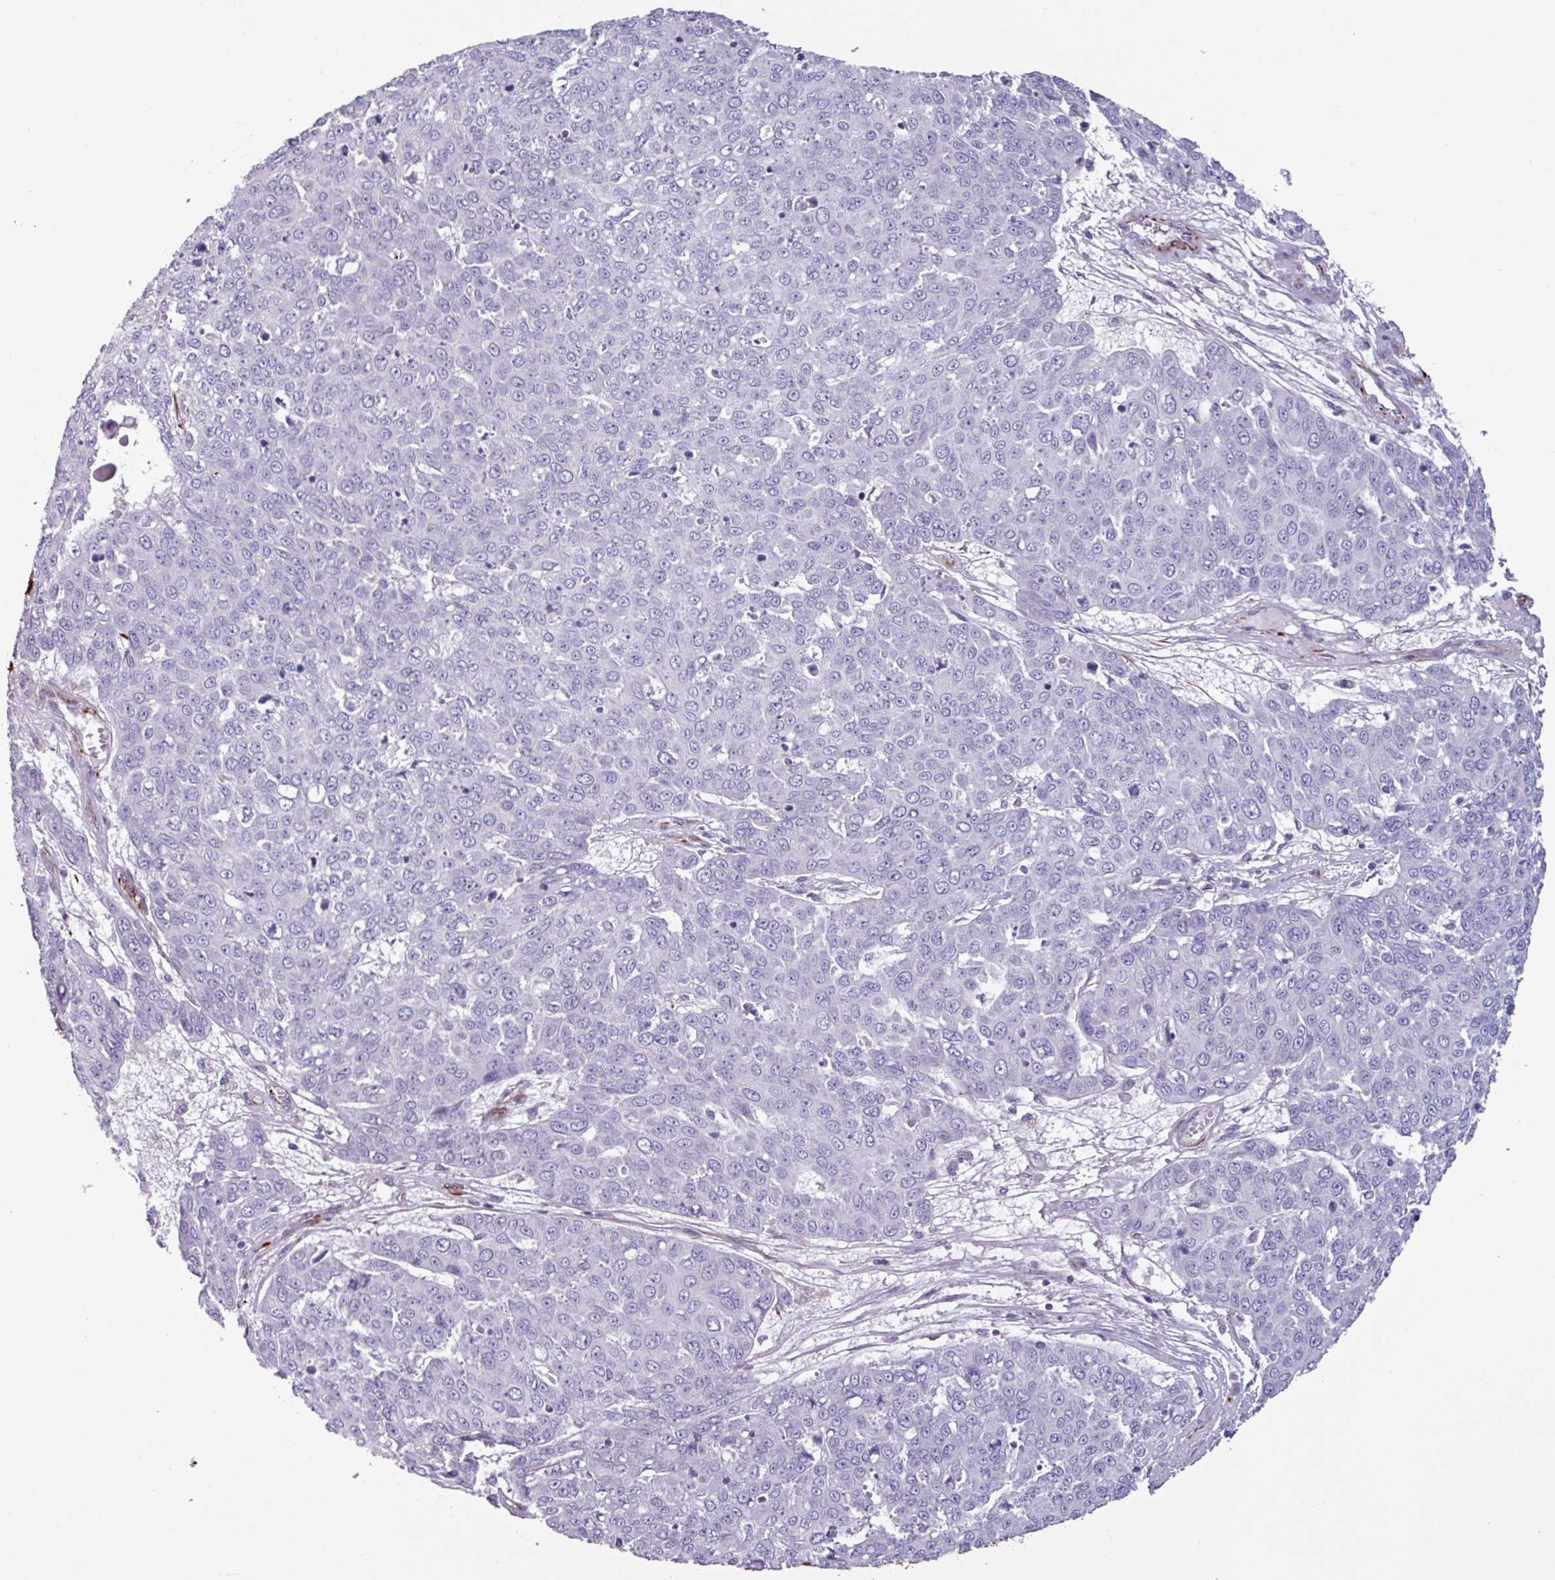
{"staining": {"intensity": "negative", "quantity": "none", "location": "none"}, "tissue": "skin cancer", "cell_type": "Tumor cells", "image_type": "cancer", "snomed": [{"axis": "morphology", "description": "Squamous cell carcinoma, NOS"}, {"axis": "topography", "description": "Skin"}], "caption": "DAB immunohistochemical staining of human skin squamous cell carcinoma reveals no significant positivity in tumor cells.", "gene": "BTD", "patient": {"sex": "male", "age": 71}}